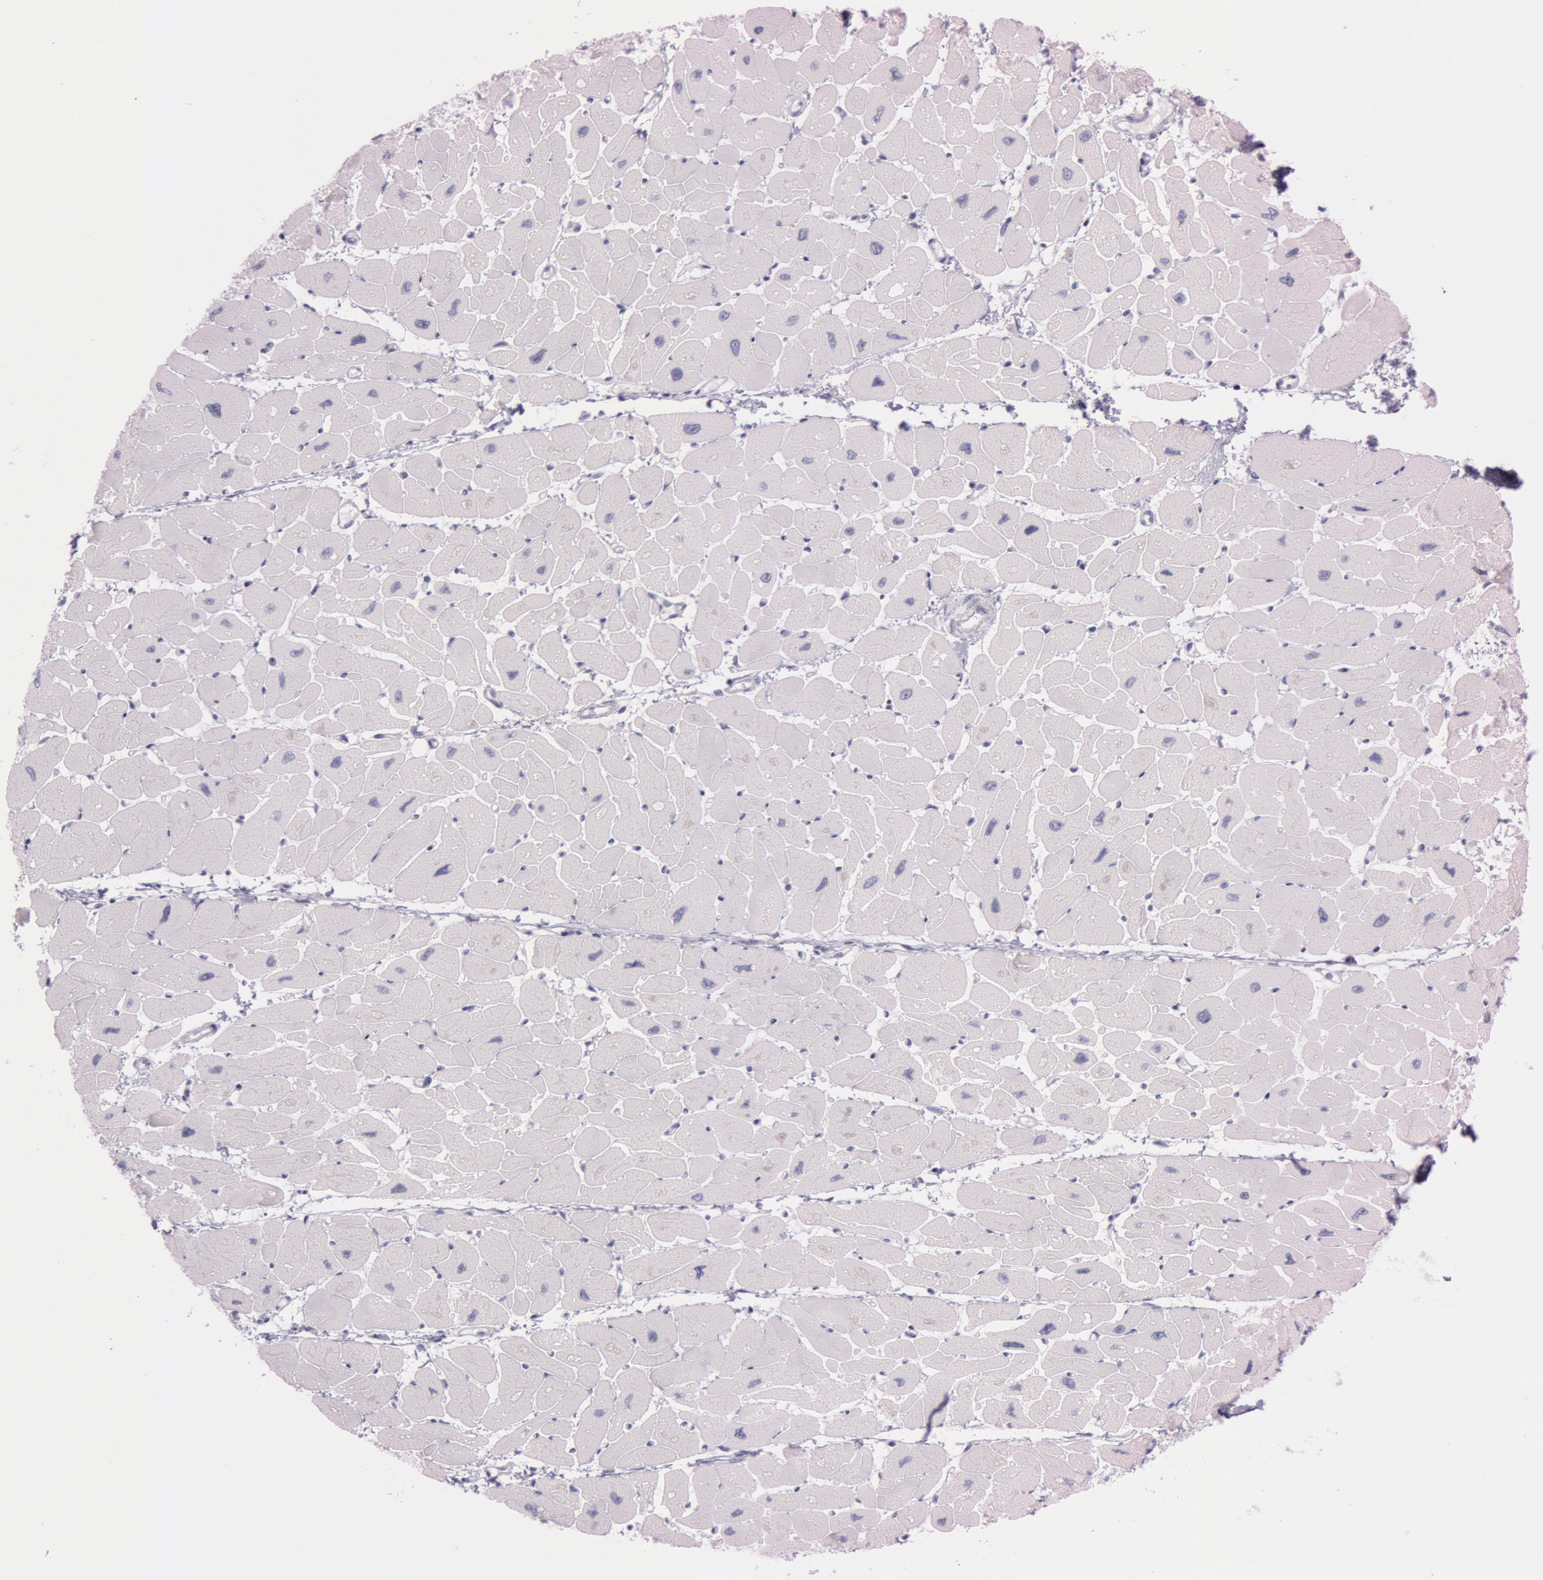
{"staining": {"intensity": "negative", "quantity": "none", "location": "none"}, "tissue": "heart muscle", "cell_type": "Cardiomyocytes", "image_type": "normal", "snomed": [{"axis": "morphology", "description": "Normal tissue, NOS"}, {"axis": "topography", "description": "Heart"}], "caption": "High magnification brightfield microscopy of normal heart muscle stained with DAB (brown) and counterstained with hematoxylin (blue): cardiomyocytes show no significant staining.", "gene": "S100A7", "patient": {"sex": "female", "age": 54}}